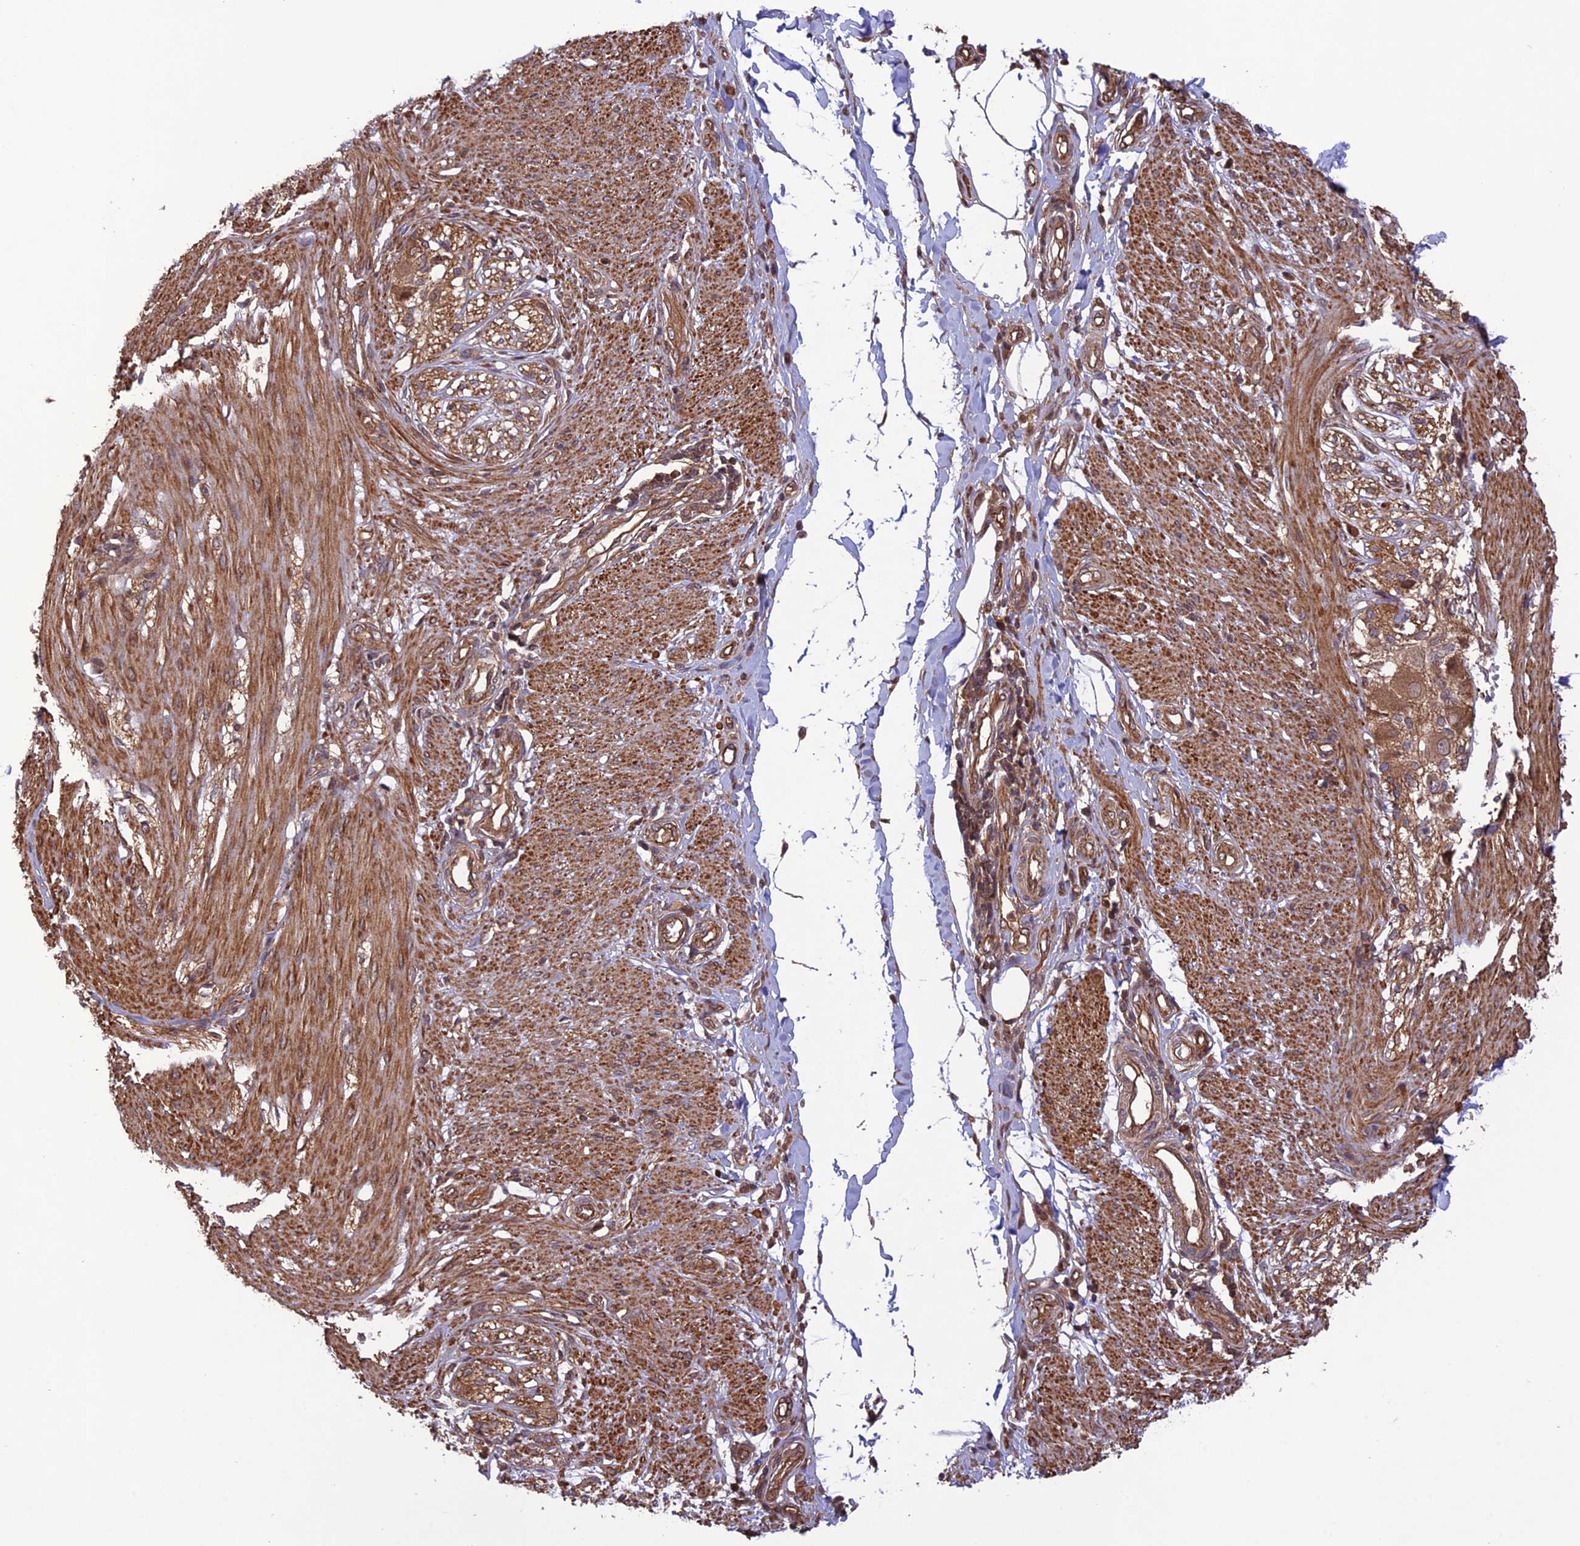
{"staining": {"intensity": "strong", "quantity": ">75%", "location": "cytoplasmic/membranous"}, "tissue": "smooth muscle", "cell_type": "Smooth muscle cells", "image_type": "normal", "snomed": [{"axis": "morphology", "description": "Normal tissue, NOS"}, {"axis": "morphology", "description": "Adenocarcinoma, NOS"}, {"axis": "topography", "description": "Colon"}, {"axis": "topography", "description": "Peripheral nerve tissue"}], "caption": "Smooth muscle cells display strong cytoplasmic/membranous positivity in approximately >75% of cells in benign smooth muscle.", "gene": "FCHSD1", "patient": {"sex": "male", "age": 14}}